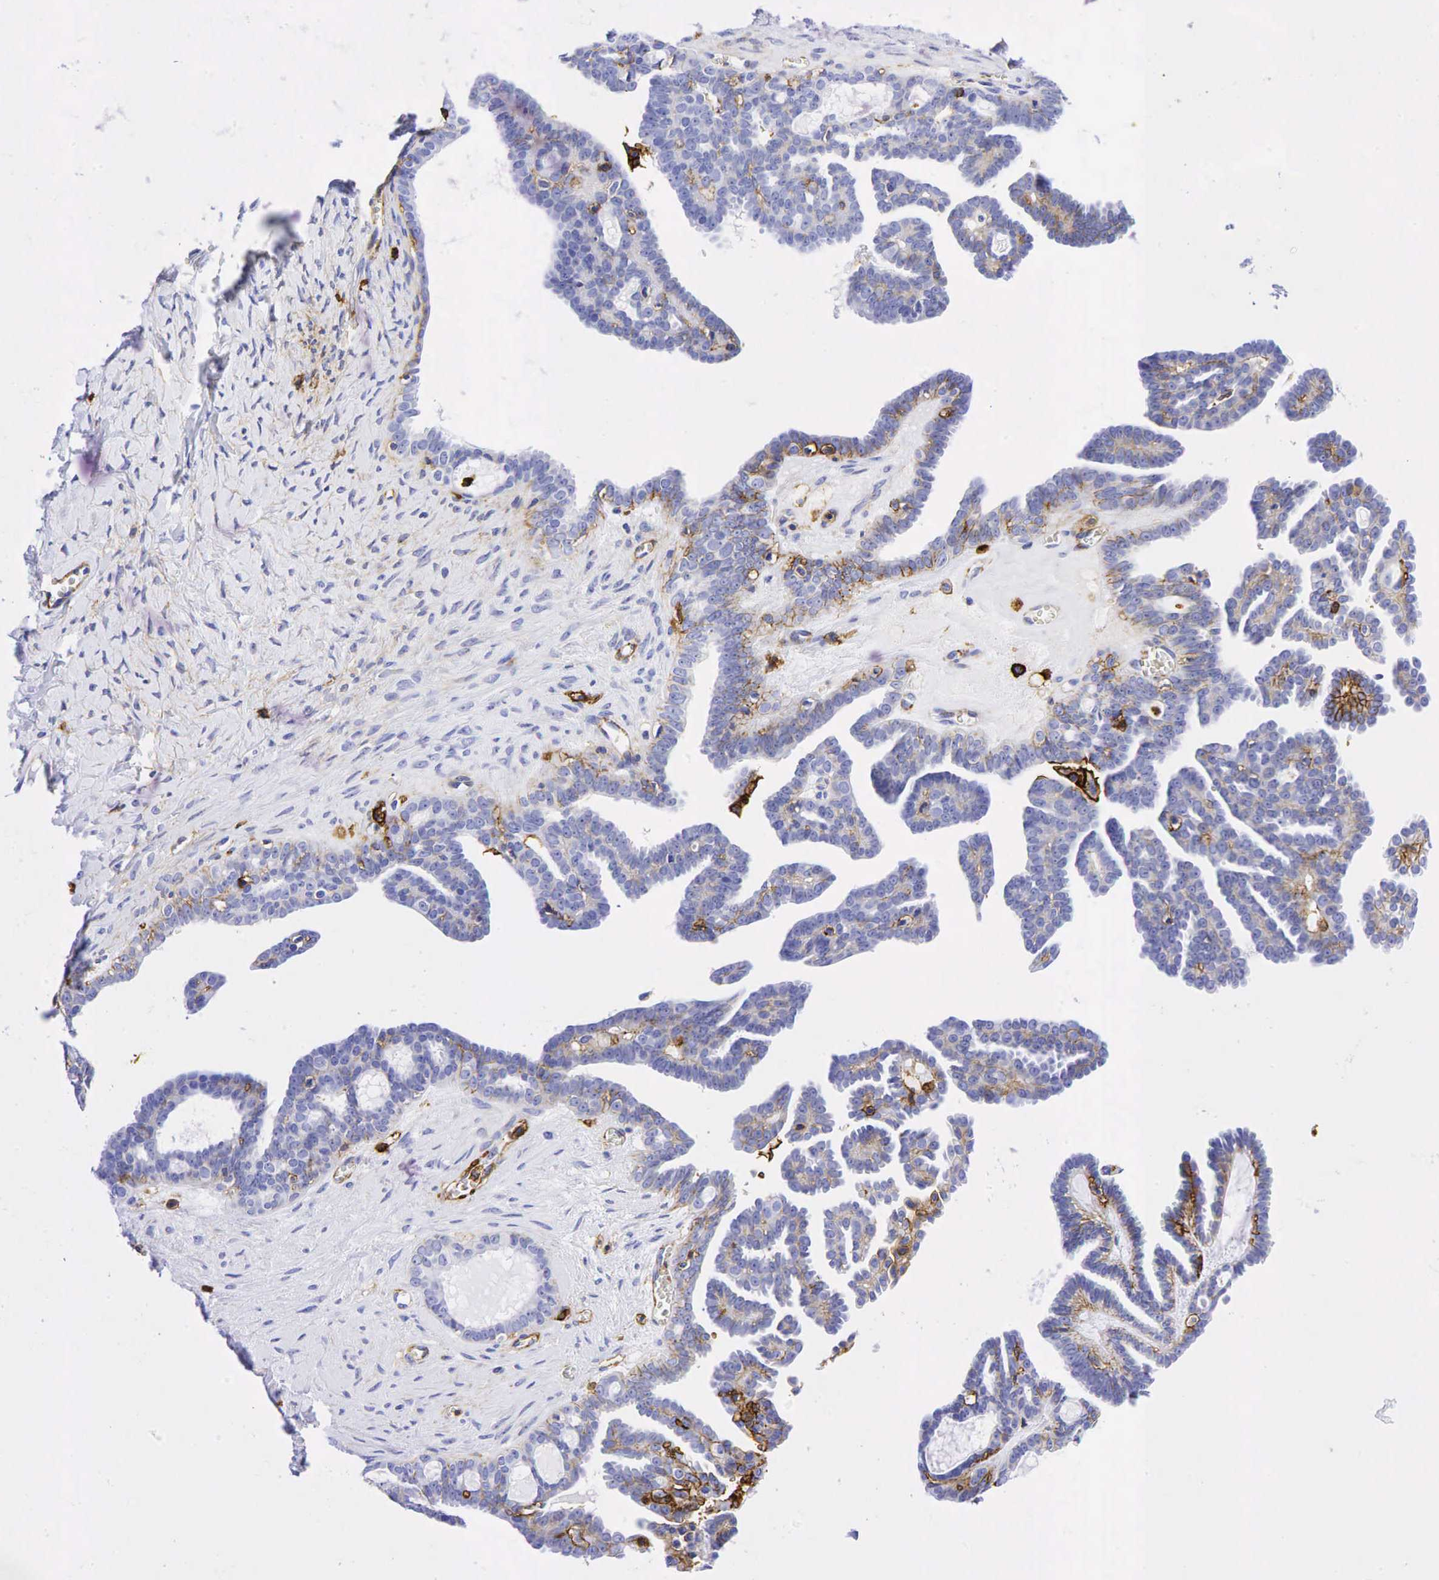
{"staining": {"intensity": "moderate", "quantity": "<25%", "location": "cytoplasmic/membranous"}, "tissue": "ovarian cancer", "cell_type": "Tumor cells", "image_type": "cancer", "snomed": [{"axis": "morphology", "description": "Cystadenocarcinoma, serous, NOS"}, {"axis": "topography", "description": "Ovary"}], "caption": "Ovarian cancer tissue exhibits moderate cytoplasmic/membranous staining in approximately <25% of tumor cells, visualized by immunohistochemistry. The staining was performed using DAB to visualize the protein expression in brown, while the nuclei were stained in blue with hematoxylin (Magnification: 20x).", "gene": "CD44", "patient": {"sex": "female", "age": 71}}